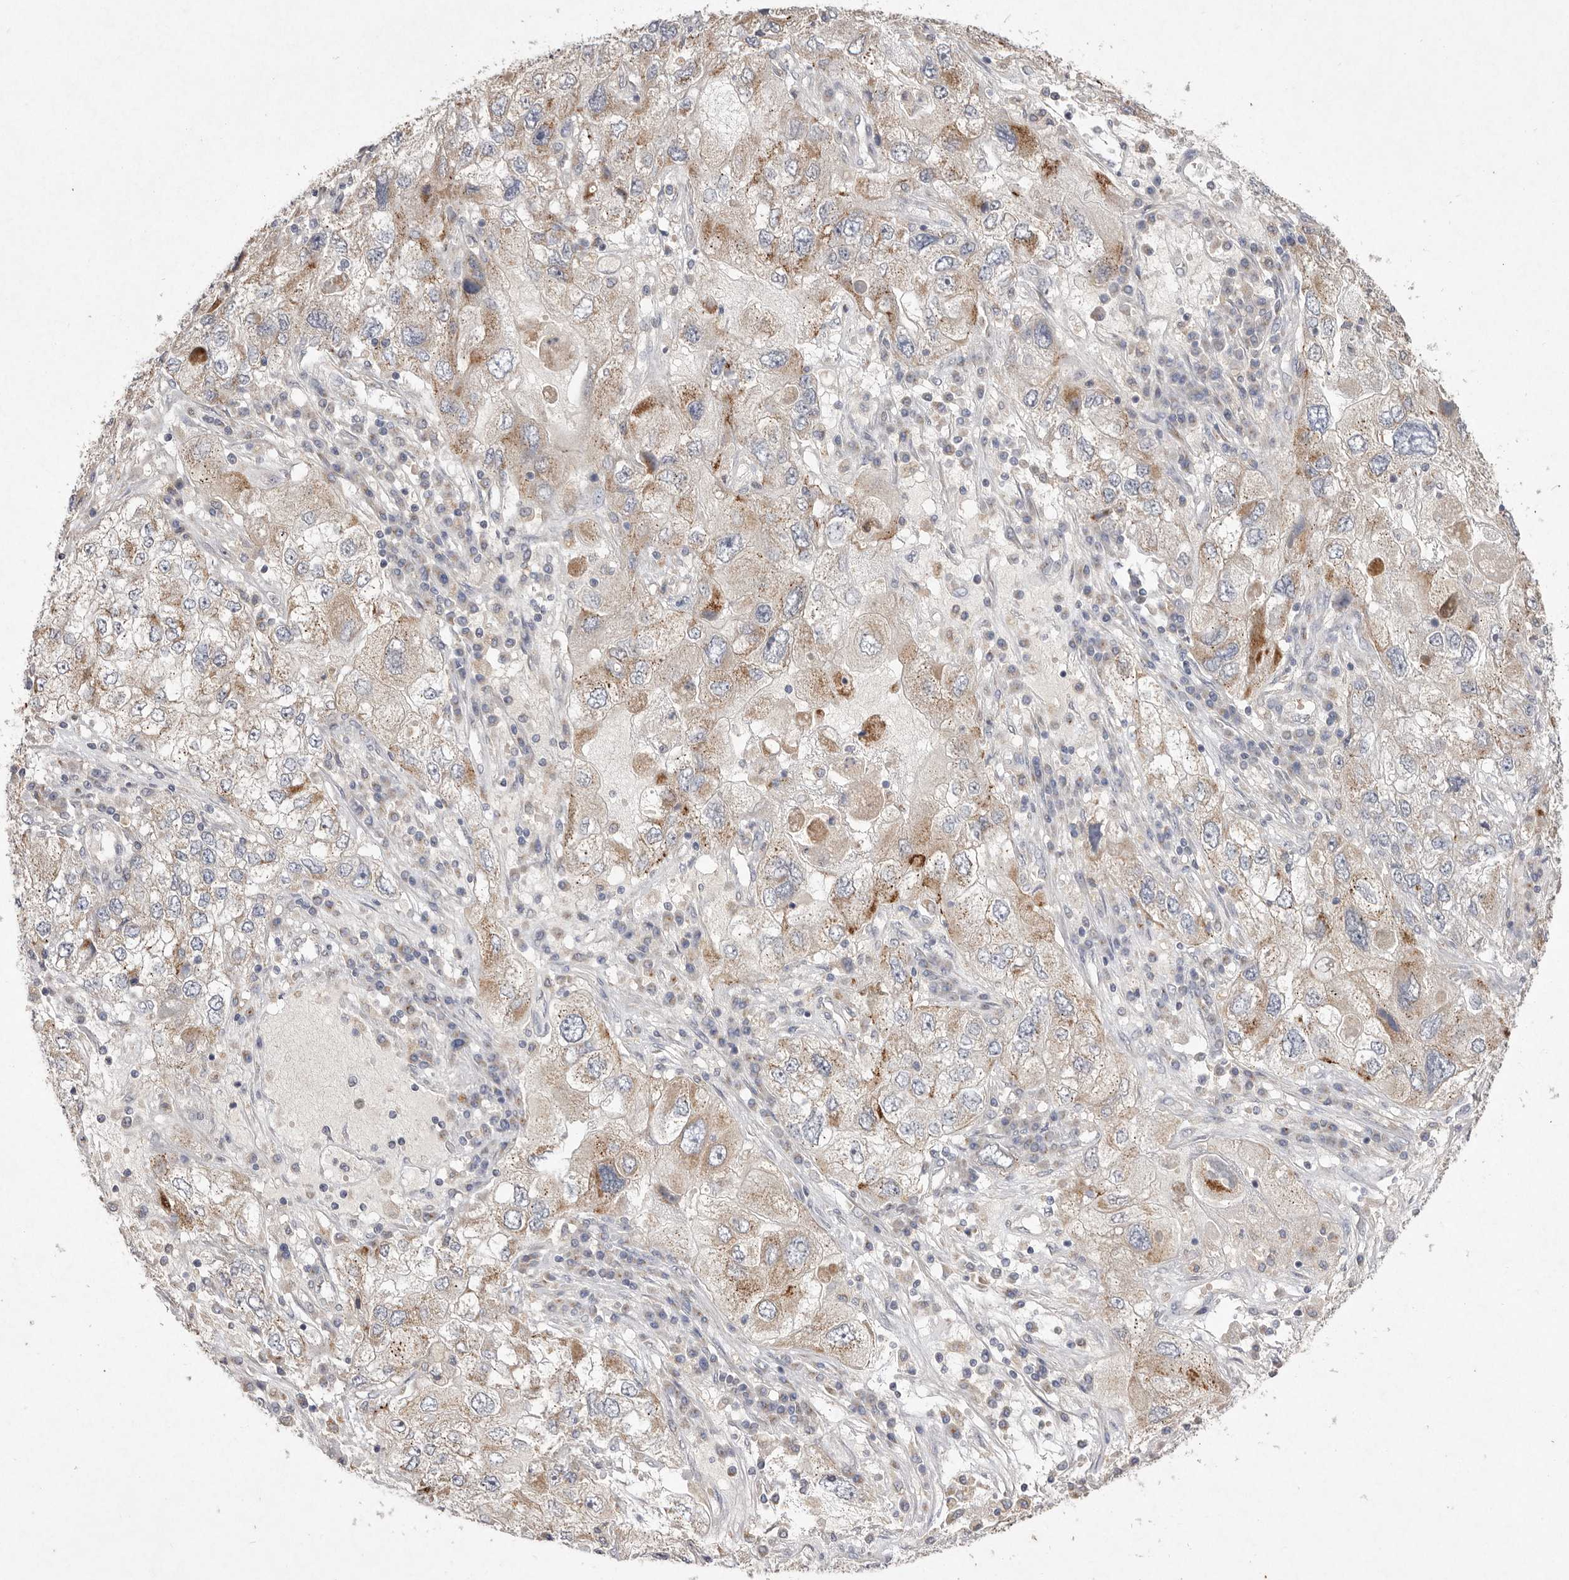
{"staining": {"intensity": "weak", "quantity": "25%-75%", "location": "cytoplasmic/membranous"}, "tissue": "endometrial cancer", "cell_type": "Tumor cells", "image_type": "cancer", "snomed": [{"axis": "morphology", "description": "Adenocarcinoma, NOS"}, {"axis": "topography", "description": "Endometrium"}], "caption": "DAB immunohistochemical staining of human endometrial cancer (adenocarcinoma) exhibits weak cytoplasmic/membranous protein positivity in approximately 25%-75% of tumor cells.", "gene": "USP24", "patient": {"sex": "female", "age": 49}}